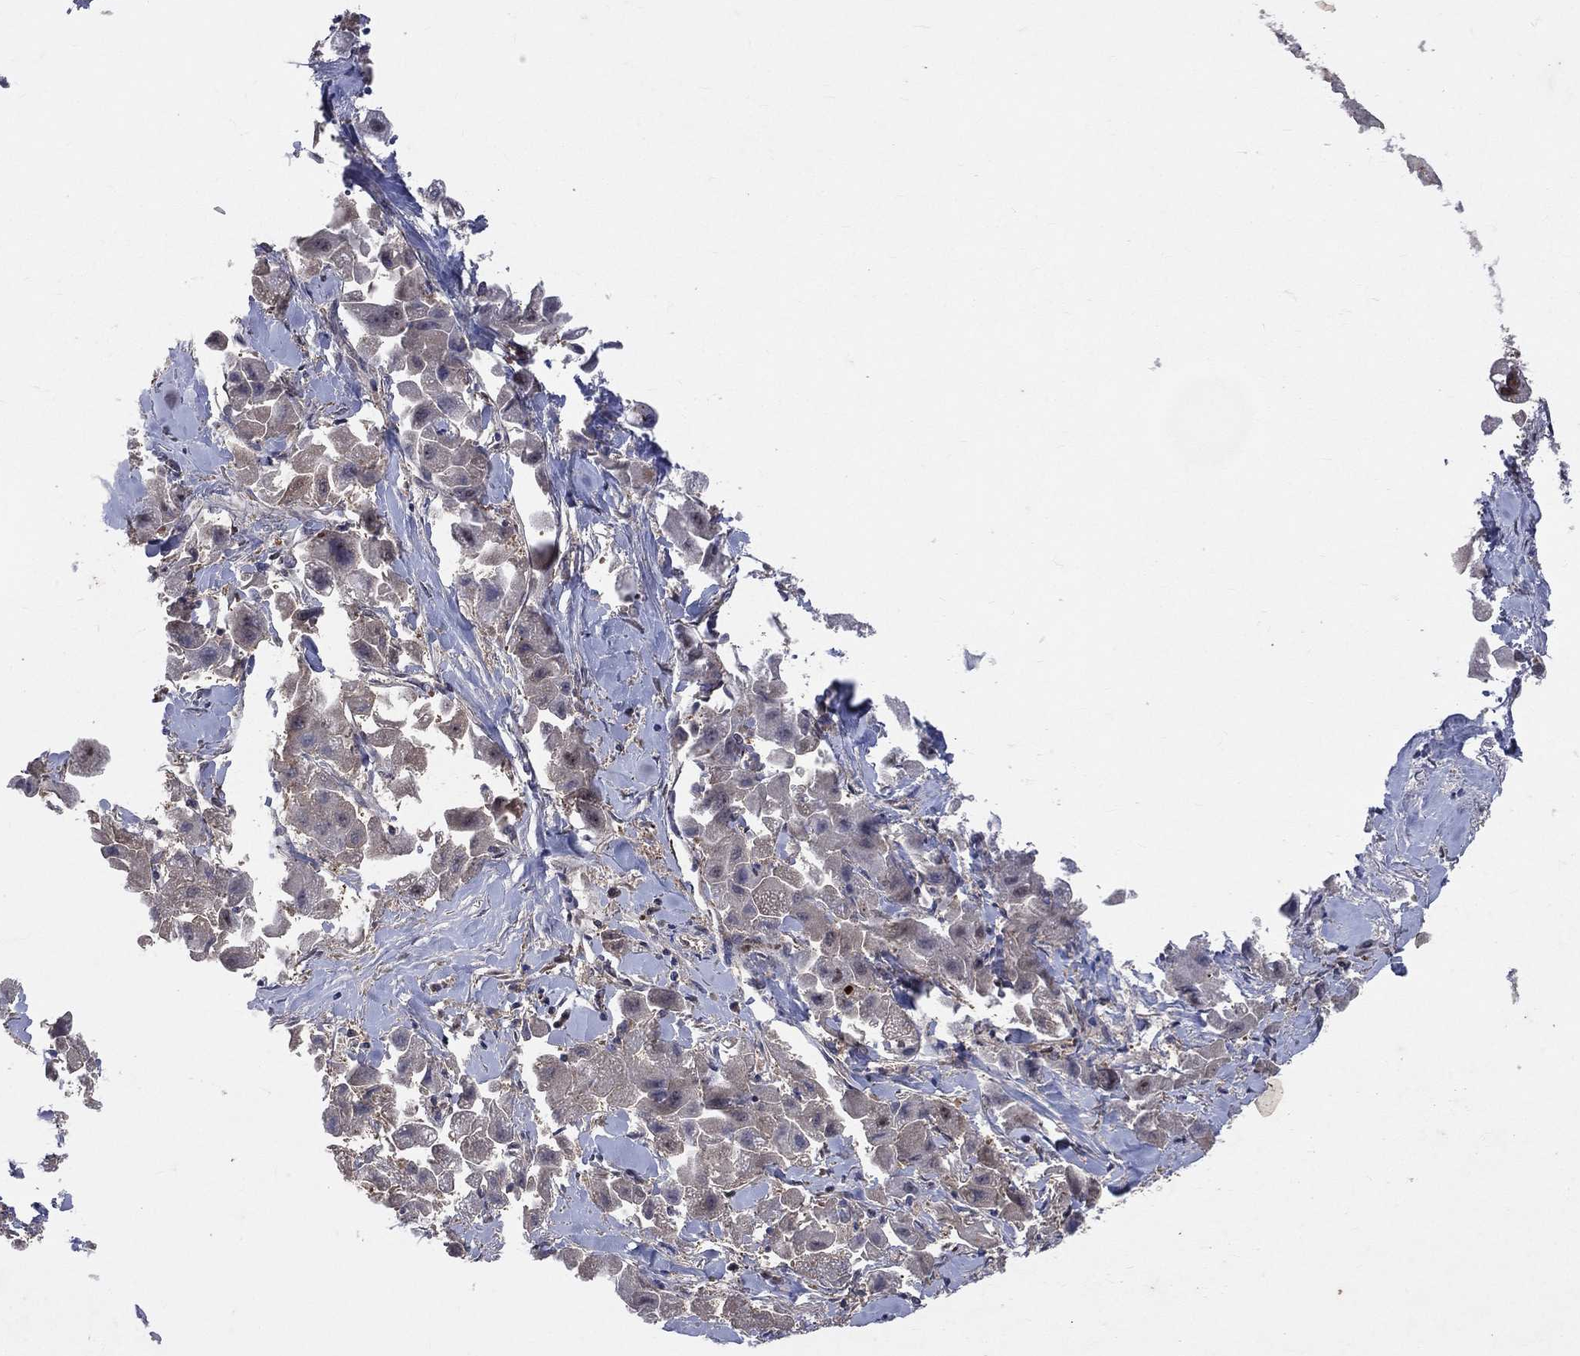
{"staining": {"intensity": "negative", "quantity": "none", "location": "none"}, "tissue": "liver cancer", "cell_type": "Tumor cells", "image_type": "cancer", "snomed": [{"axis": "morphology", "description": "Carcinoma, Hepatocellular, NOS"}, {"axis": "topography", "description": "Liver"}], "caption": "IHC photomicrograph of human liver cancer (hepatocellular carcinoma) stained for a protein (brown), which displays no expression in tumor cells.", "gene": "GMPR2", "patient": {"sex": "male", "age": 24}}